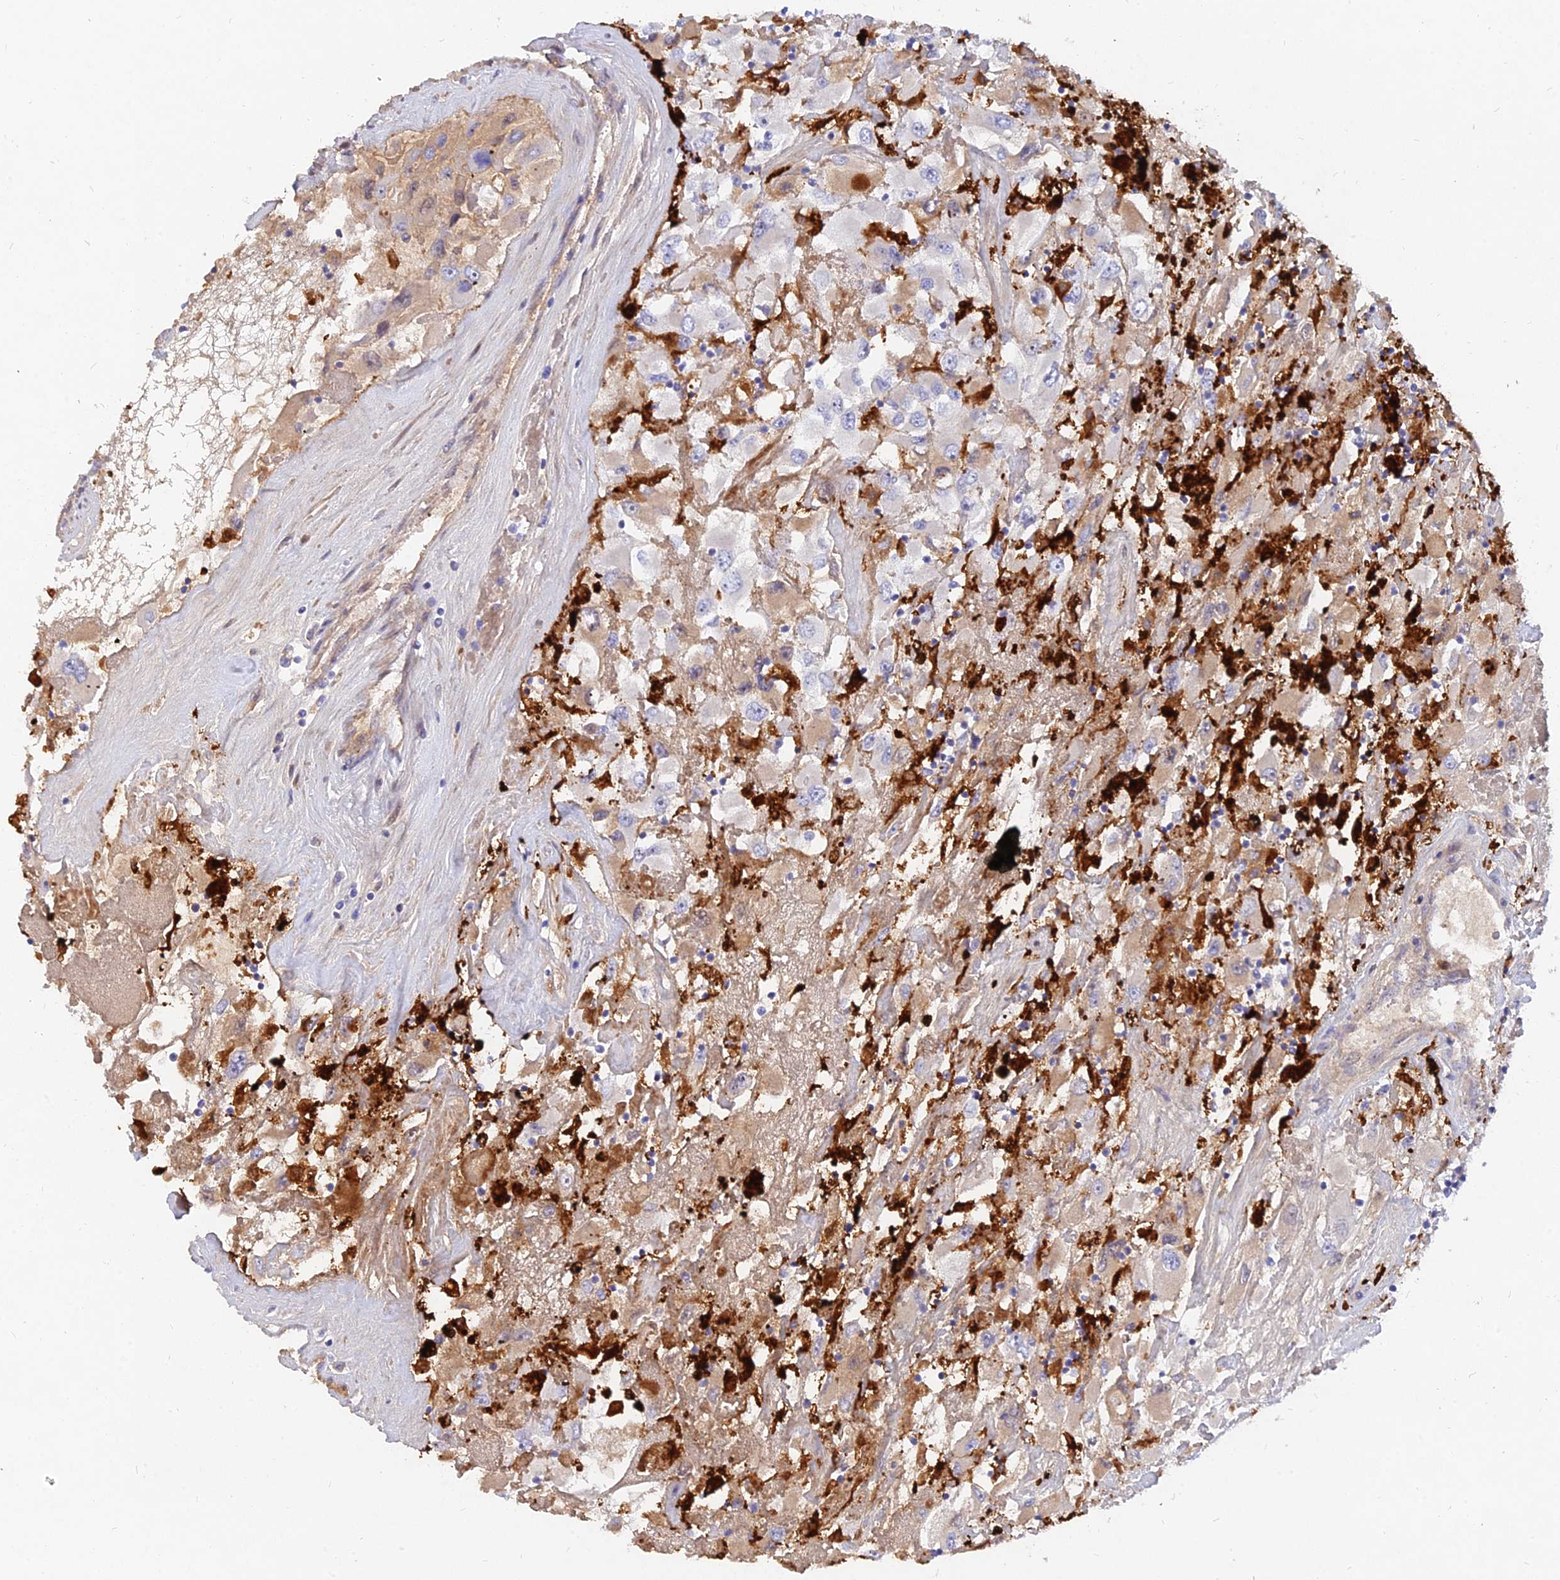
{"staining": {"intensity": "weak", "quantity": "<25%", "location": "cytoplasmic/membranous"}, "tissue": "renal cancer", "cell_type": "Tumor cells", "image_type": "cancer", "snomed": [{"axis": "morphology", "description": "Adenocarcinoma, NOS"}, {"axis": "topography", "description": "Kidney"}], "caption": "Histopathology image shows no protein staining in tumor cells of renal cancer (adenocarcinoma) tissue.", "gene": "MROH1", "patient": {"sex": "female", "age": 52}}